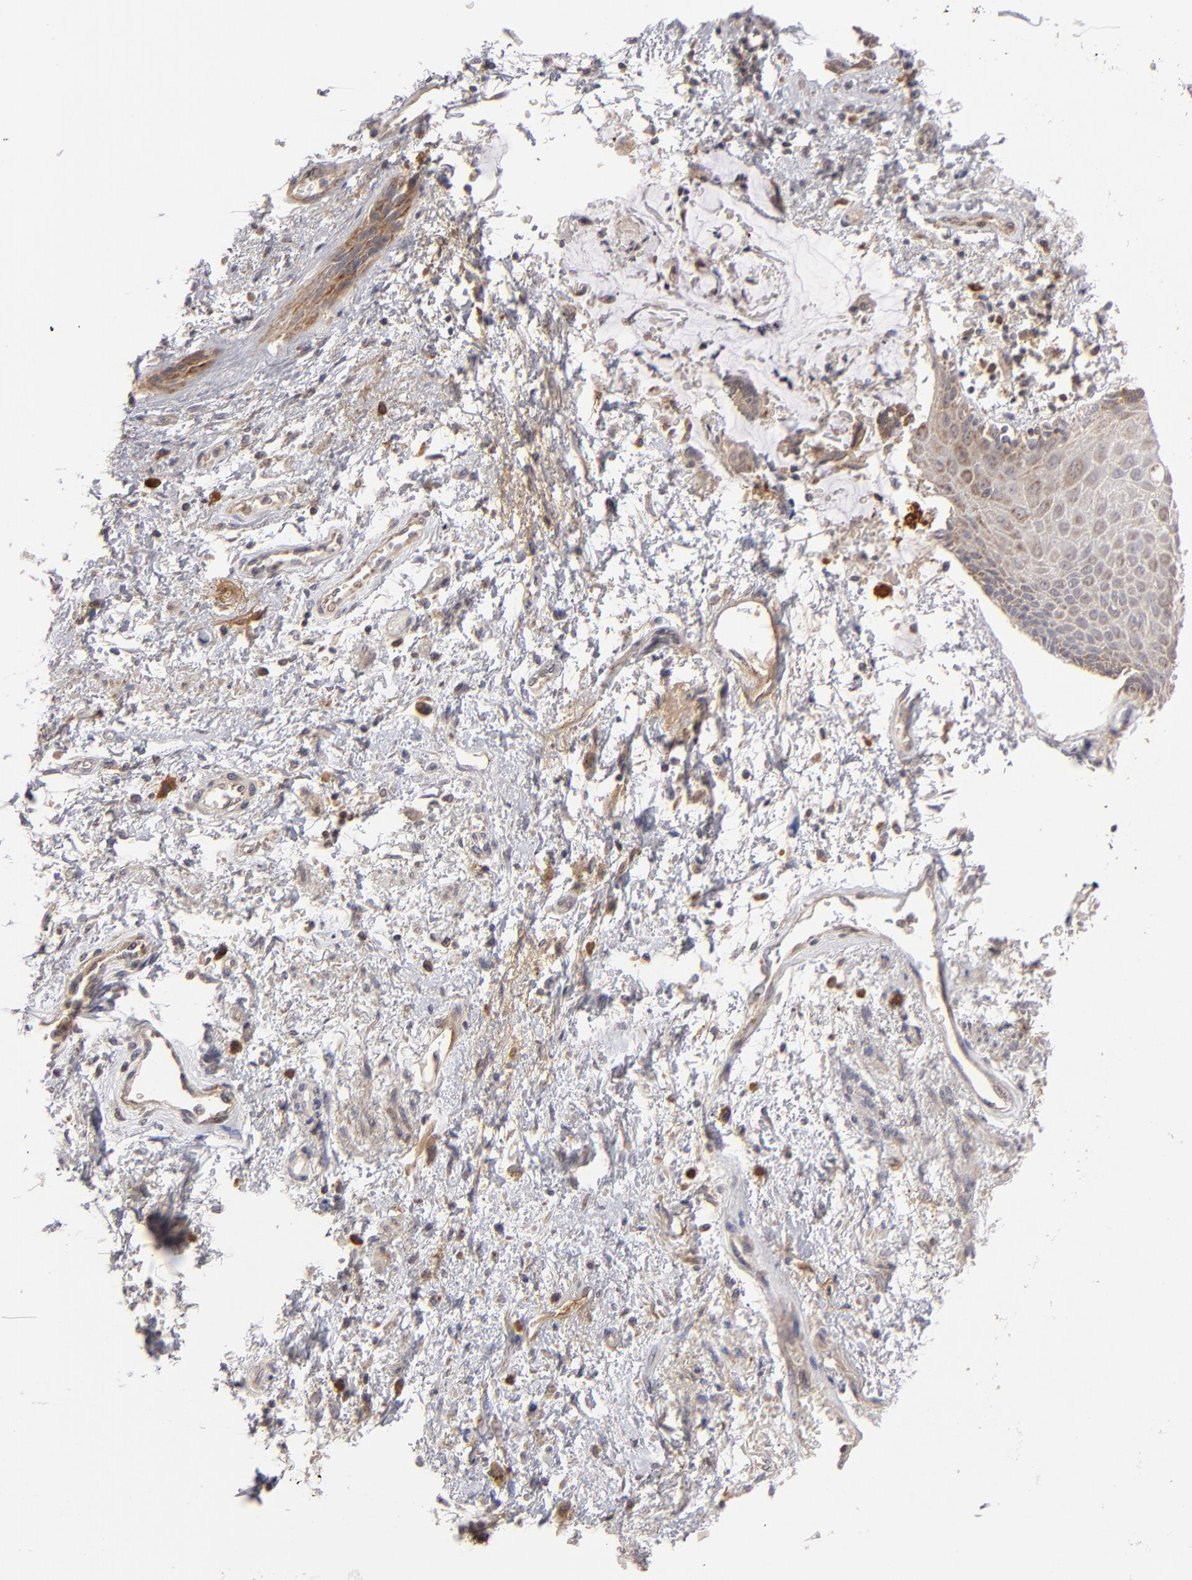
{"staining": {"intensity": "weak", "quantity": "25%-75%", "location": "cytoplasmic/membranous"}, "tissue": "skin", "cell_type": "Epidermal cells", "image_type": "normal", "snomed": [{"axis": "morphology", "description": "Normal tissue, NOS"}, {"axis": "topography", "description": "Anal"}], "caption": "Unremarkable skin exhibits weak cytoplasmic/membranous staining in approximately 25%-75% of epidermal cells, visualized by immunohistochemistry.", "gene": "GLCCI1", "patient": {"sex": "female", "age": 46}}